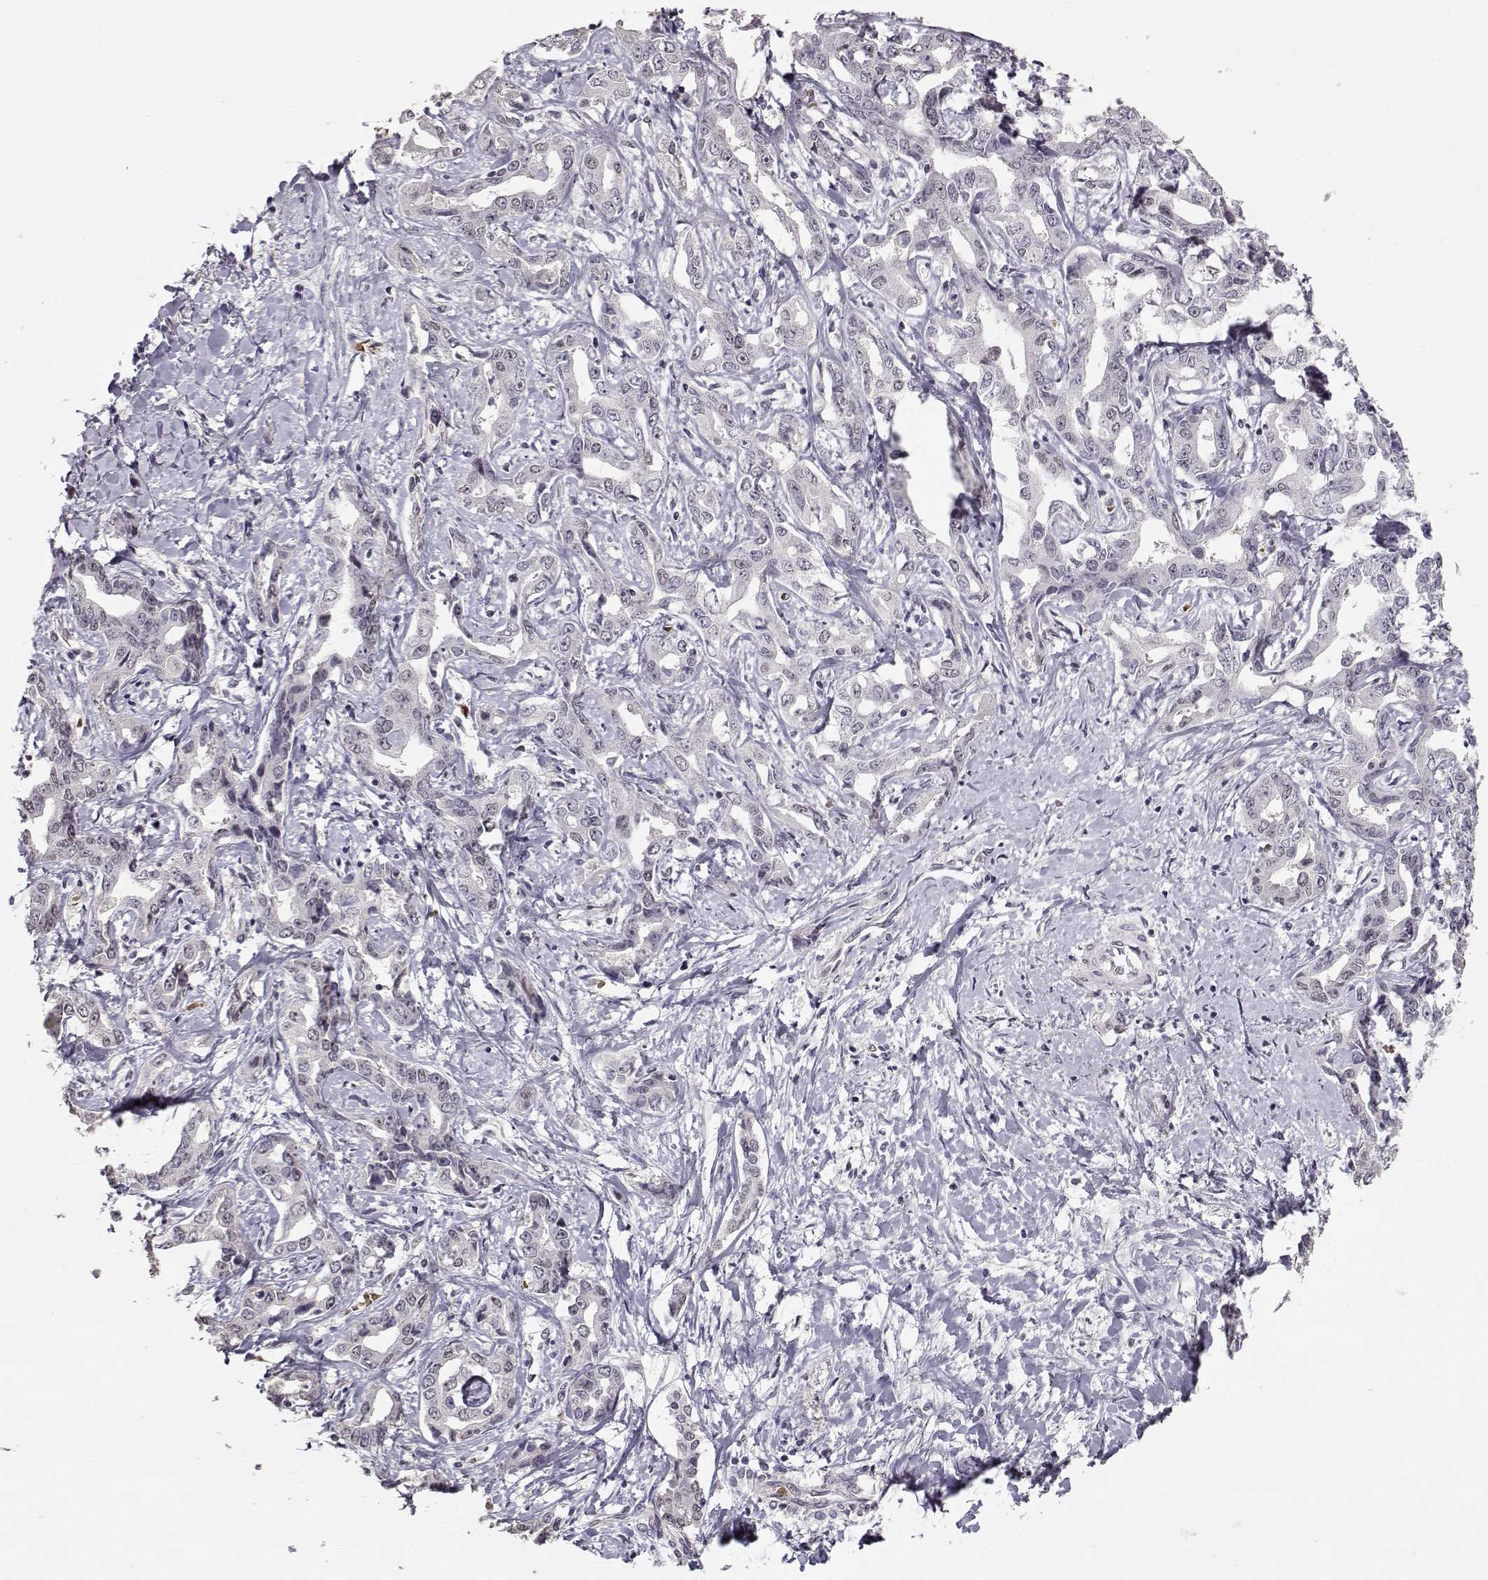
{"staining": {"intensity": "negative", "quantity": "none", "location": "none"}, "tissue": "liver cancer", "cell_type": "Tumor cells", "image_type": "cancer", "snomed": [{"axis": "morphology", "description": "Cholangiocarcinoma"}, {"axis": "topography", "description": "Liver"}], "caption": "Liver cancer was stained to show a protein in brown. There is no significant staining in tumor cells.", "gene": "PCP4", "patient": {"sex": "male", "age": 59}}